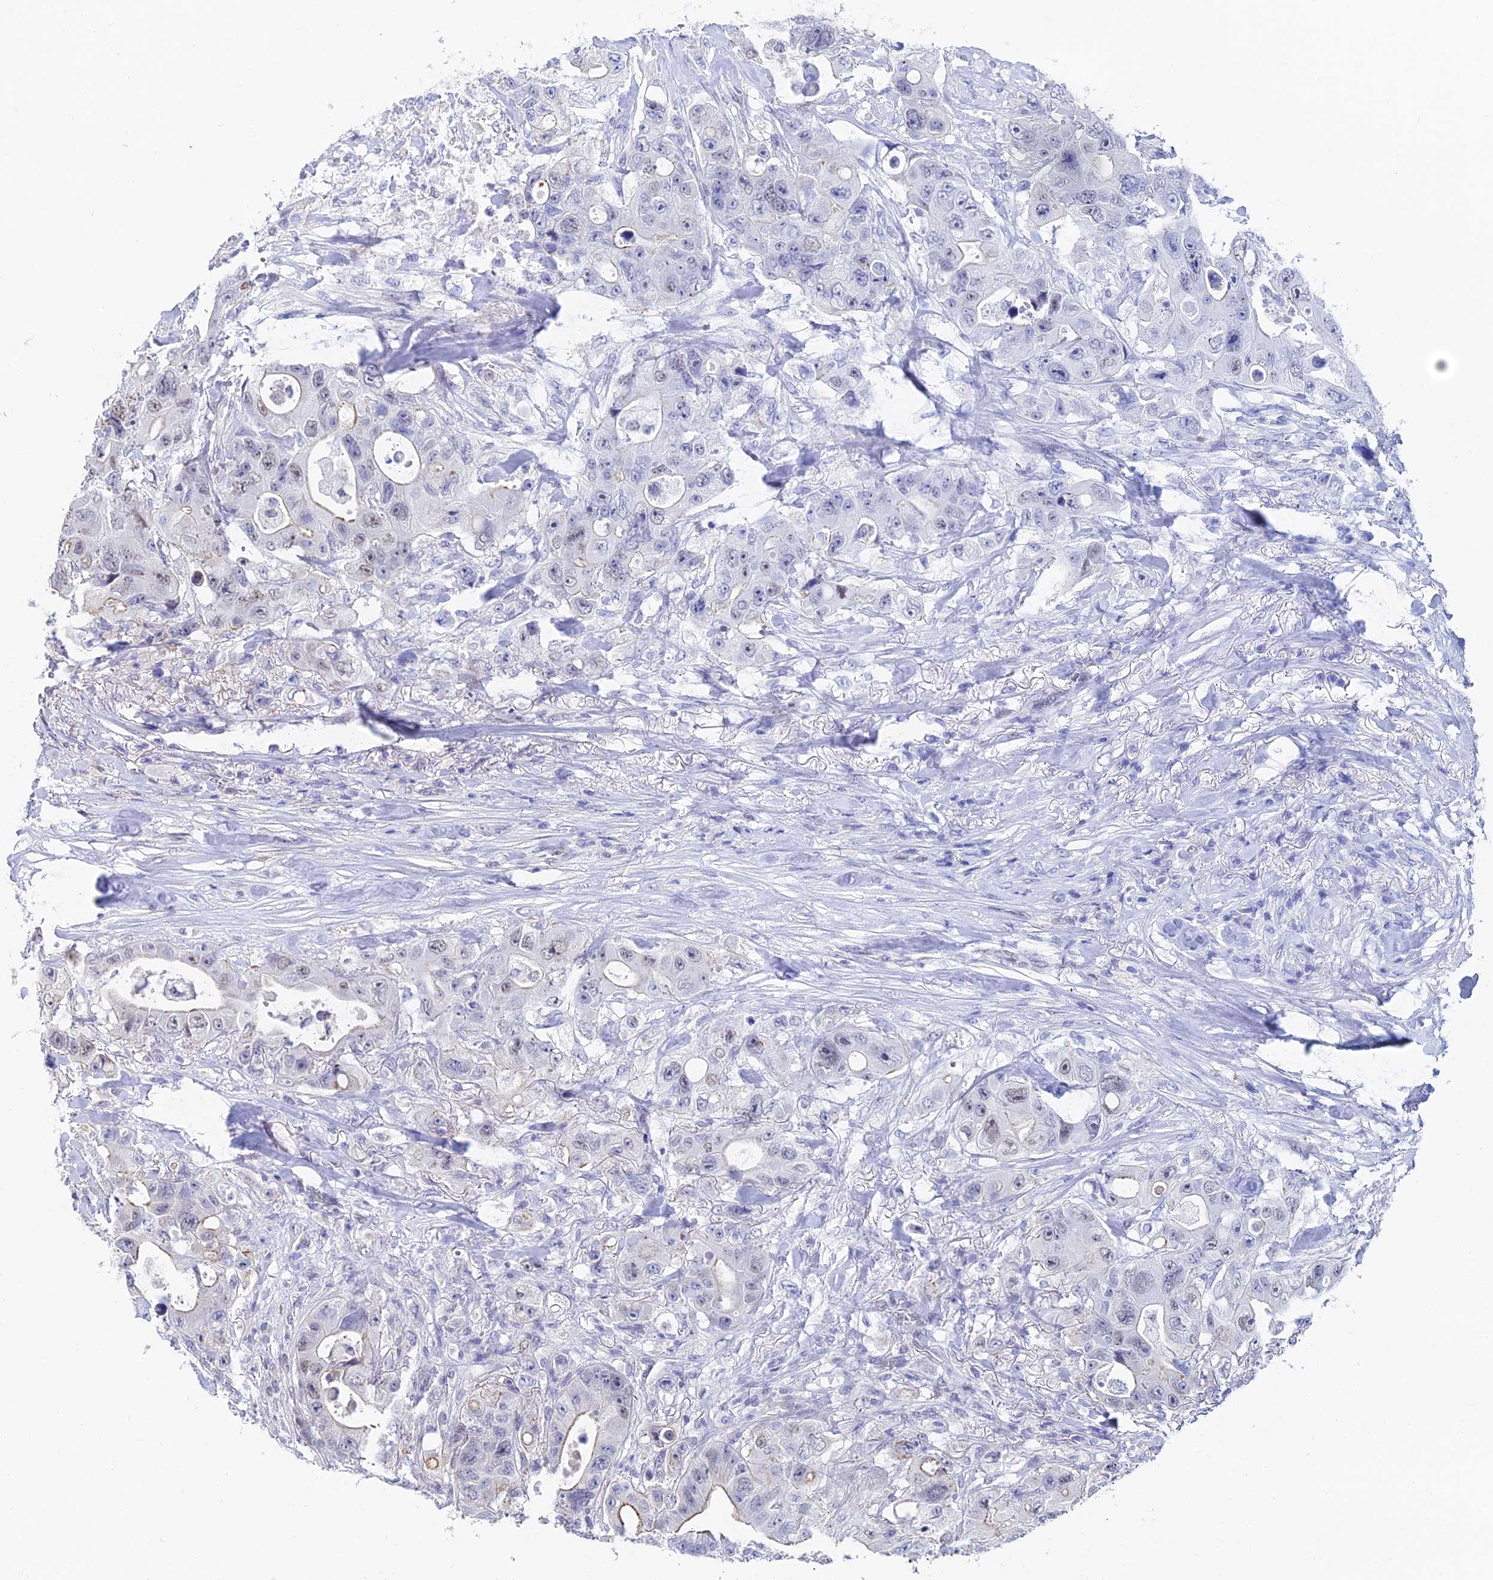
{"staining": {"intensity": "weak", "quantity": "<25%", "location": "cytoplasmic/membranous,nuclear"}, "tissue": "colorectal cancer", "cell_type": "Tumor cells", "image_type": "cancer", "snomed": [{"axis": "morphology", "description": "Adenocarcinoma, NOS"}, {"axis": "topography", "description": "Colon"}], "caption": "An immunohistochemistry (IHC) histopathology image of colorectal cancer (adenocarcinoma) is shown. There is no staining in tumor cells of colorectal cancer (adenocarcinoma).", "gene": "TRIM24", "patient": {"sex": "female", "age": 46}}